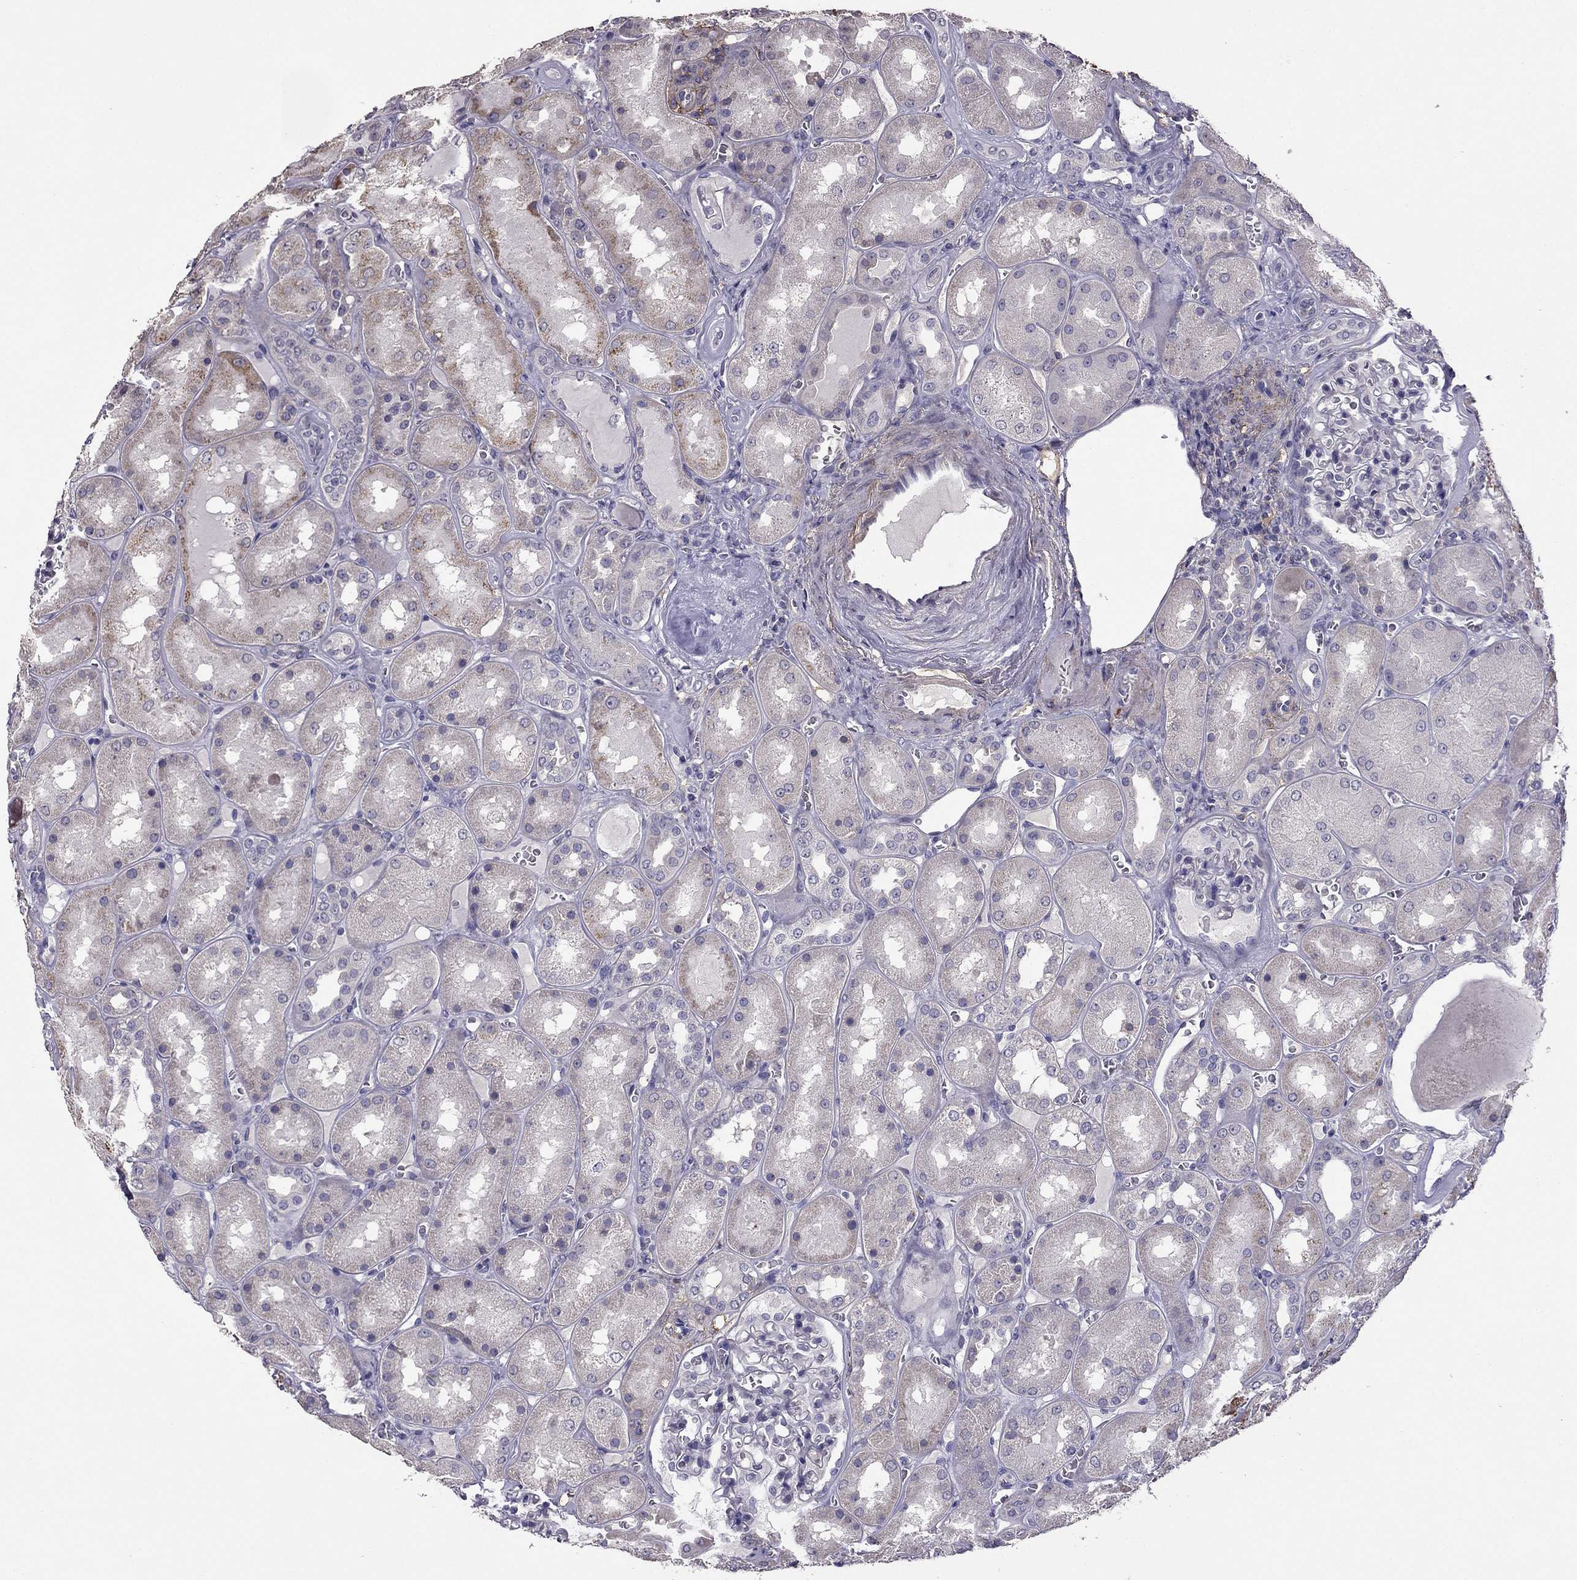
{"staining": {"intensity": "negative", "quantity": "none", "location": "none"}, "tissue": "kidney", "cell_type": "Cells in glomeruli", "image_type": "normal", "snomed": [{"axis": "morphology", "description": "Normal tissue, NOS"}, {"axis": "topography", "description": "Kidney"}], "caption": "High magnification brightfield microscopy of benign kidney stained with DAB (brown) and counterstained with hematoxylin (blue): cells in glomeruli show no significant staining. Nuclei are stained in blue.", "gene": "CDH9", "patient": {"sex": "male", "age": 73}}